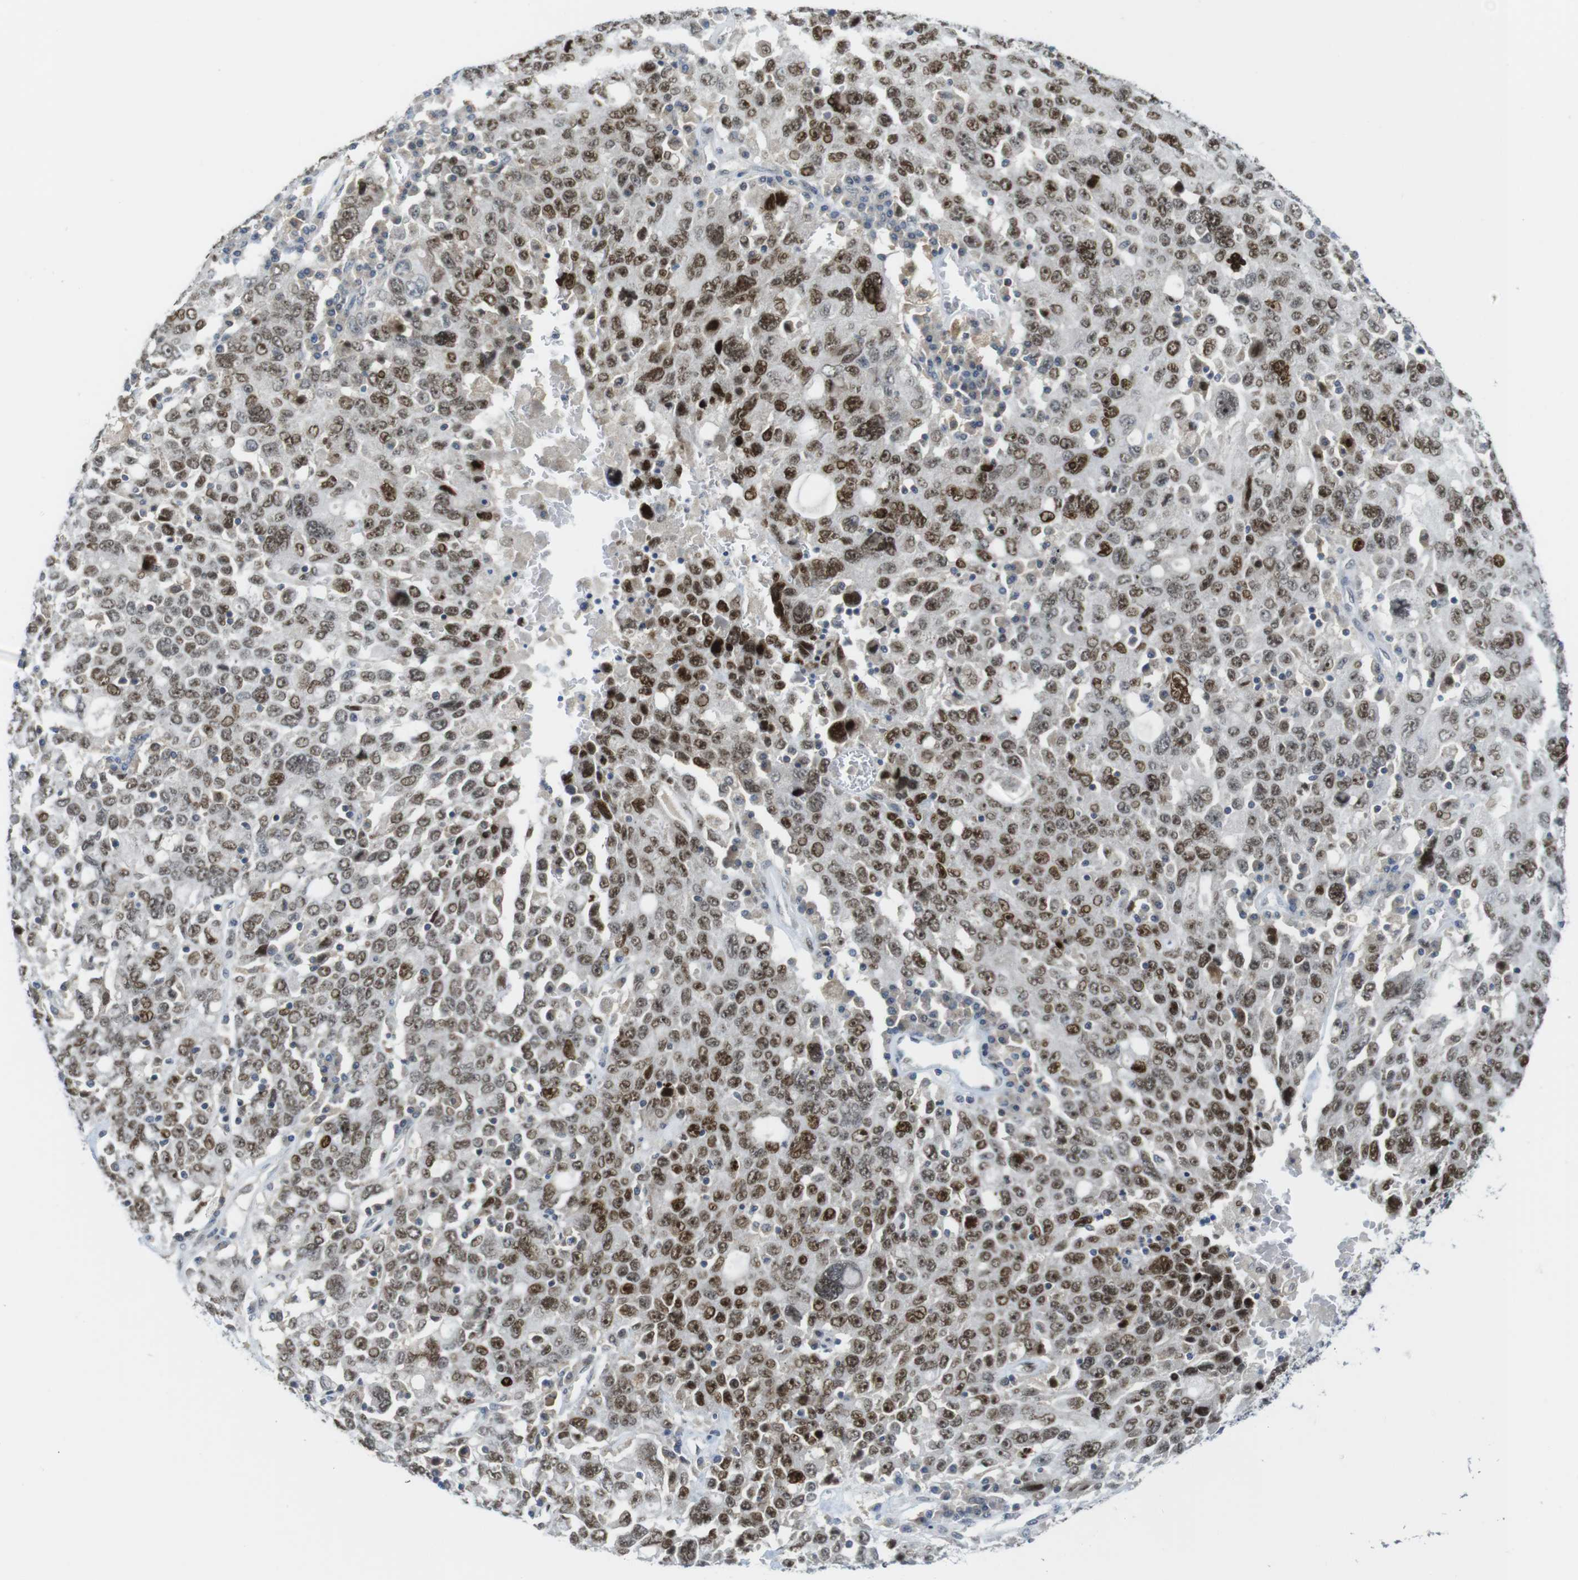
{"staining": {"intensity": "moderate", "quantity": ">75%", "location": "nuclear"}, "tissue": "ovarian cancer", "cell_type": "Tumor cells", "image_type": "cancer", "snomed": [{"axis": "morphology", "description": "Carcinoma, endometroid"}, {"axis": "topography", "description": "Ovary"}], "caption": "About >75% of tumor cells in ovarian cancer (endometroid carcinoma) exhibit moderate nuclear protein positivity as visualized by brown immunohistochemical staining.", "gene": "RCC1", "patient": {"sex": "female", "age": 62}}